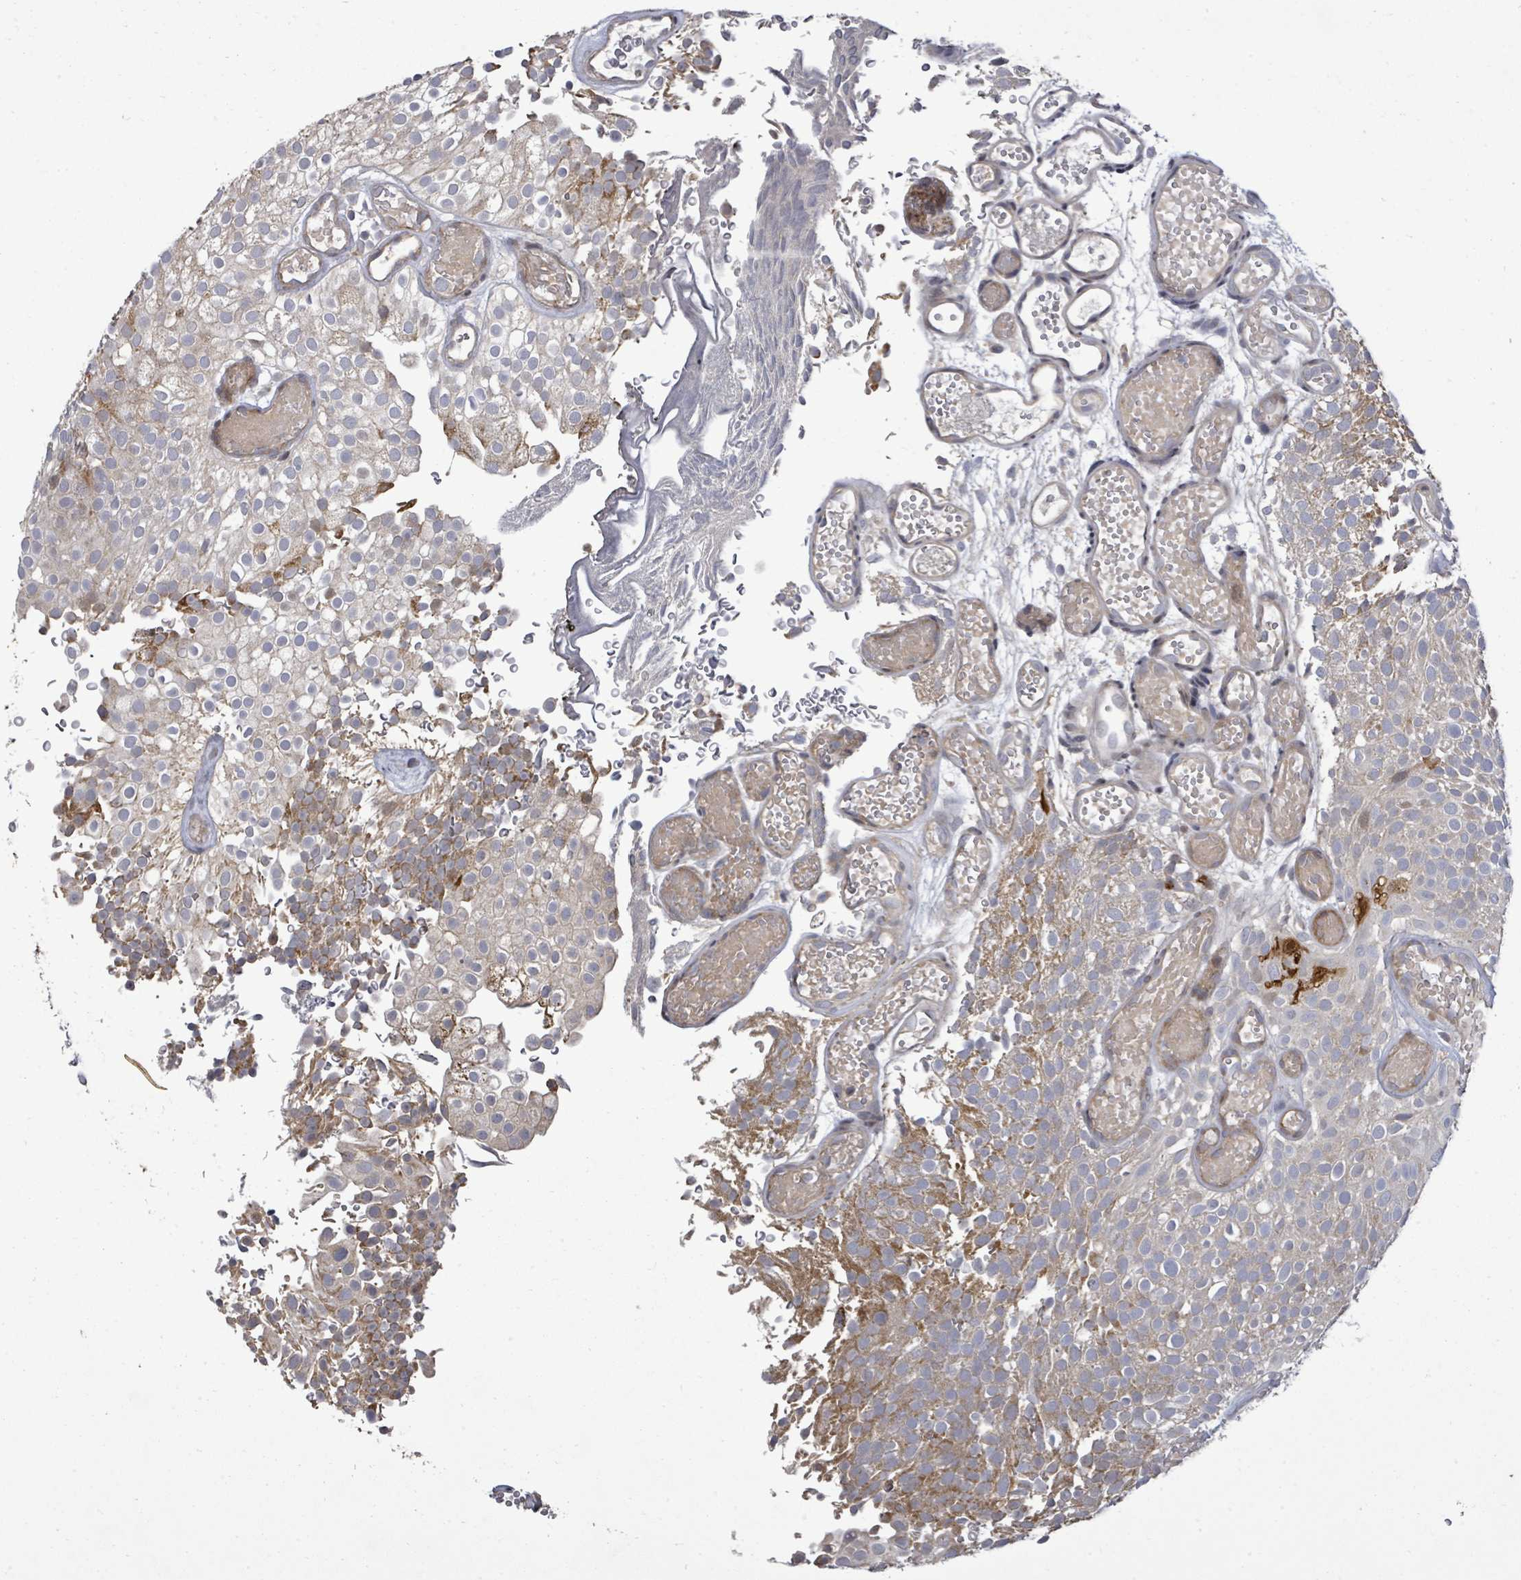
{"staining": {"intensity": "weak", "quantity": "<25%", "location": "cytoplasmic/membranous,nuclear"}, "tissue": "urothelial cancer", "cell_type": "Tumor cells", "image_type": "cancer", "snomed": [{"axis": "morphology", "description": "Urothelial carcinoma, Low grade"}, {"axis": "topography", "description": "Urinary bladder"}], "caption": "Low-grade urothelial carcinoma was stained to show a protein in brown. There is no significant positivity in tumor cells.", "gene": "KRTAP27-1", "patient": {"sex": "male", "age": 78}}